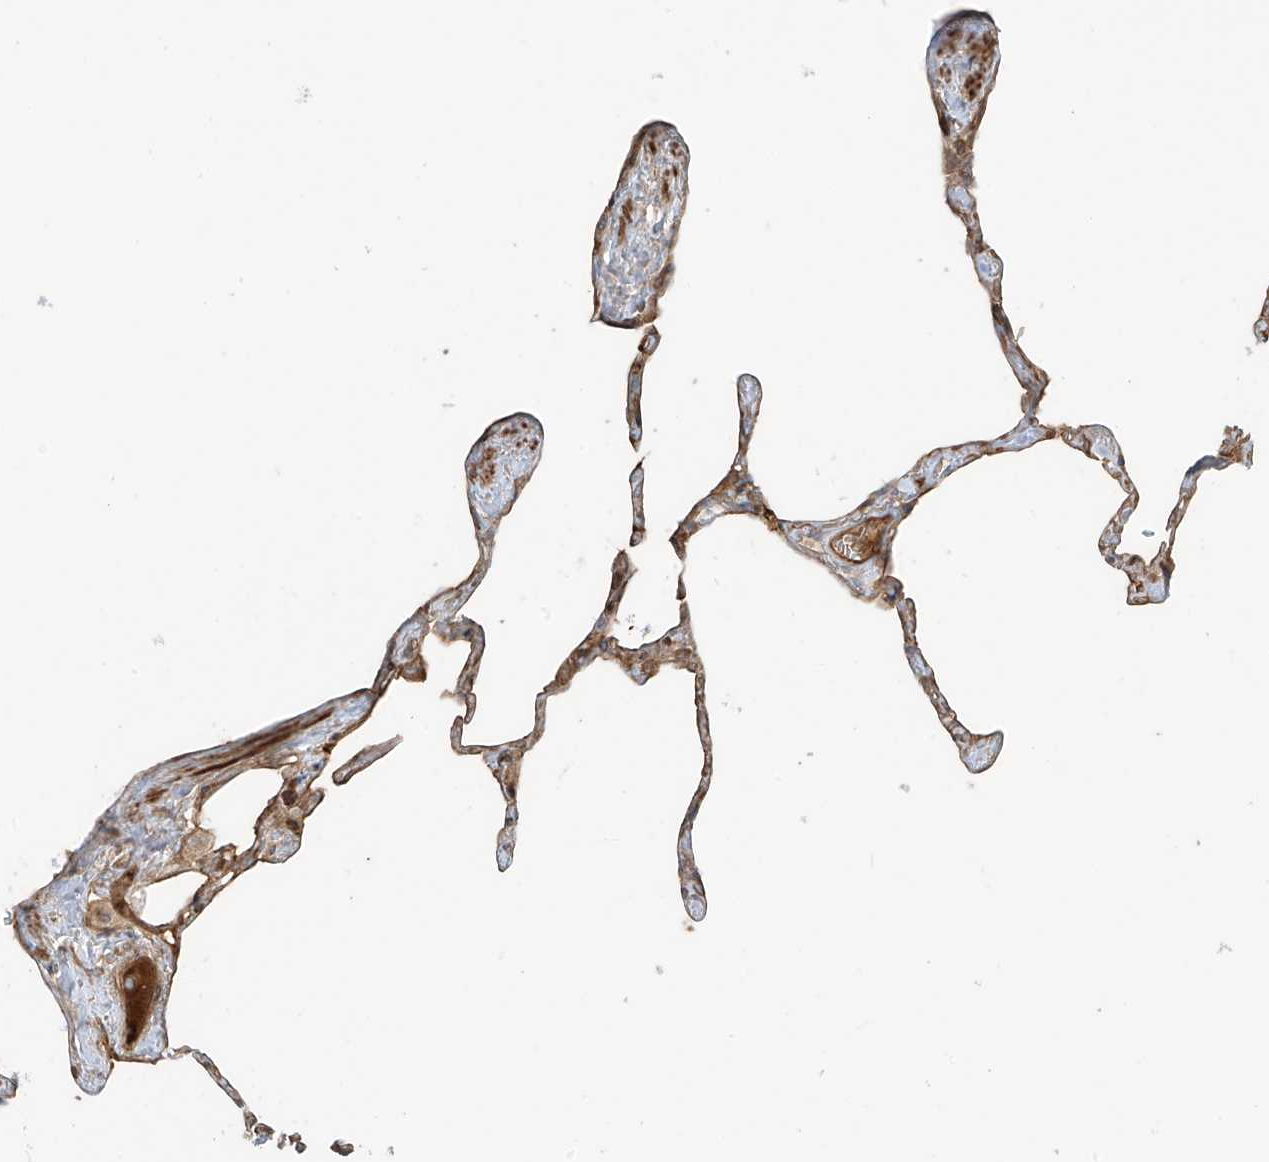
{"staining": {"intensity": "moderate", "quantity": ">75%", "location": "cytoplasmic/membranous"}, "tissue": "lung", "cell_type": "Alveolar cells", "image_type": "normal", "snomed": [{"axis": "morphology", "description": "Normal tissue, NOS"}, {"axis": "topography", "description": "Lung"}], "caption": "Protein expression analysis of benign human lung reveals moderate cytoplasmic/membranous positivity in about >75% of alveolar cells.", "gene": "ENTR1", "patient": {"sex": "male", "age": 65}}